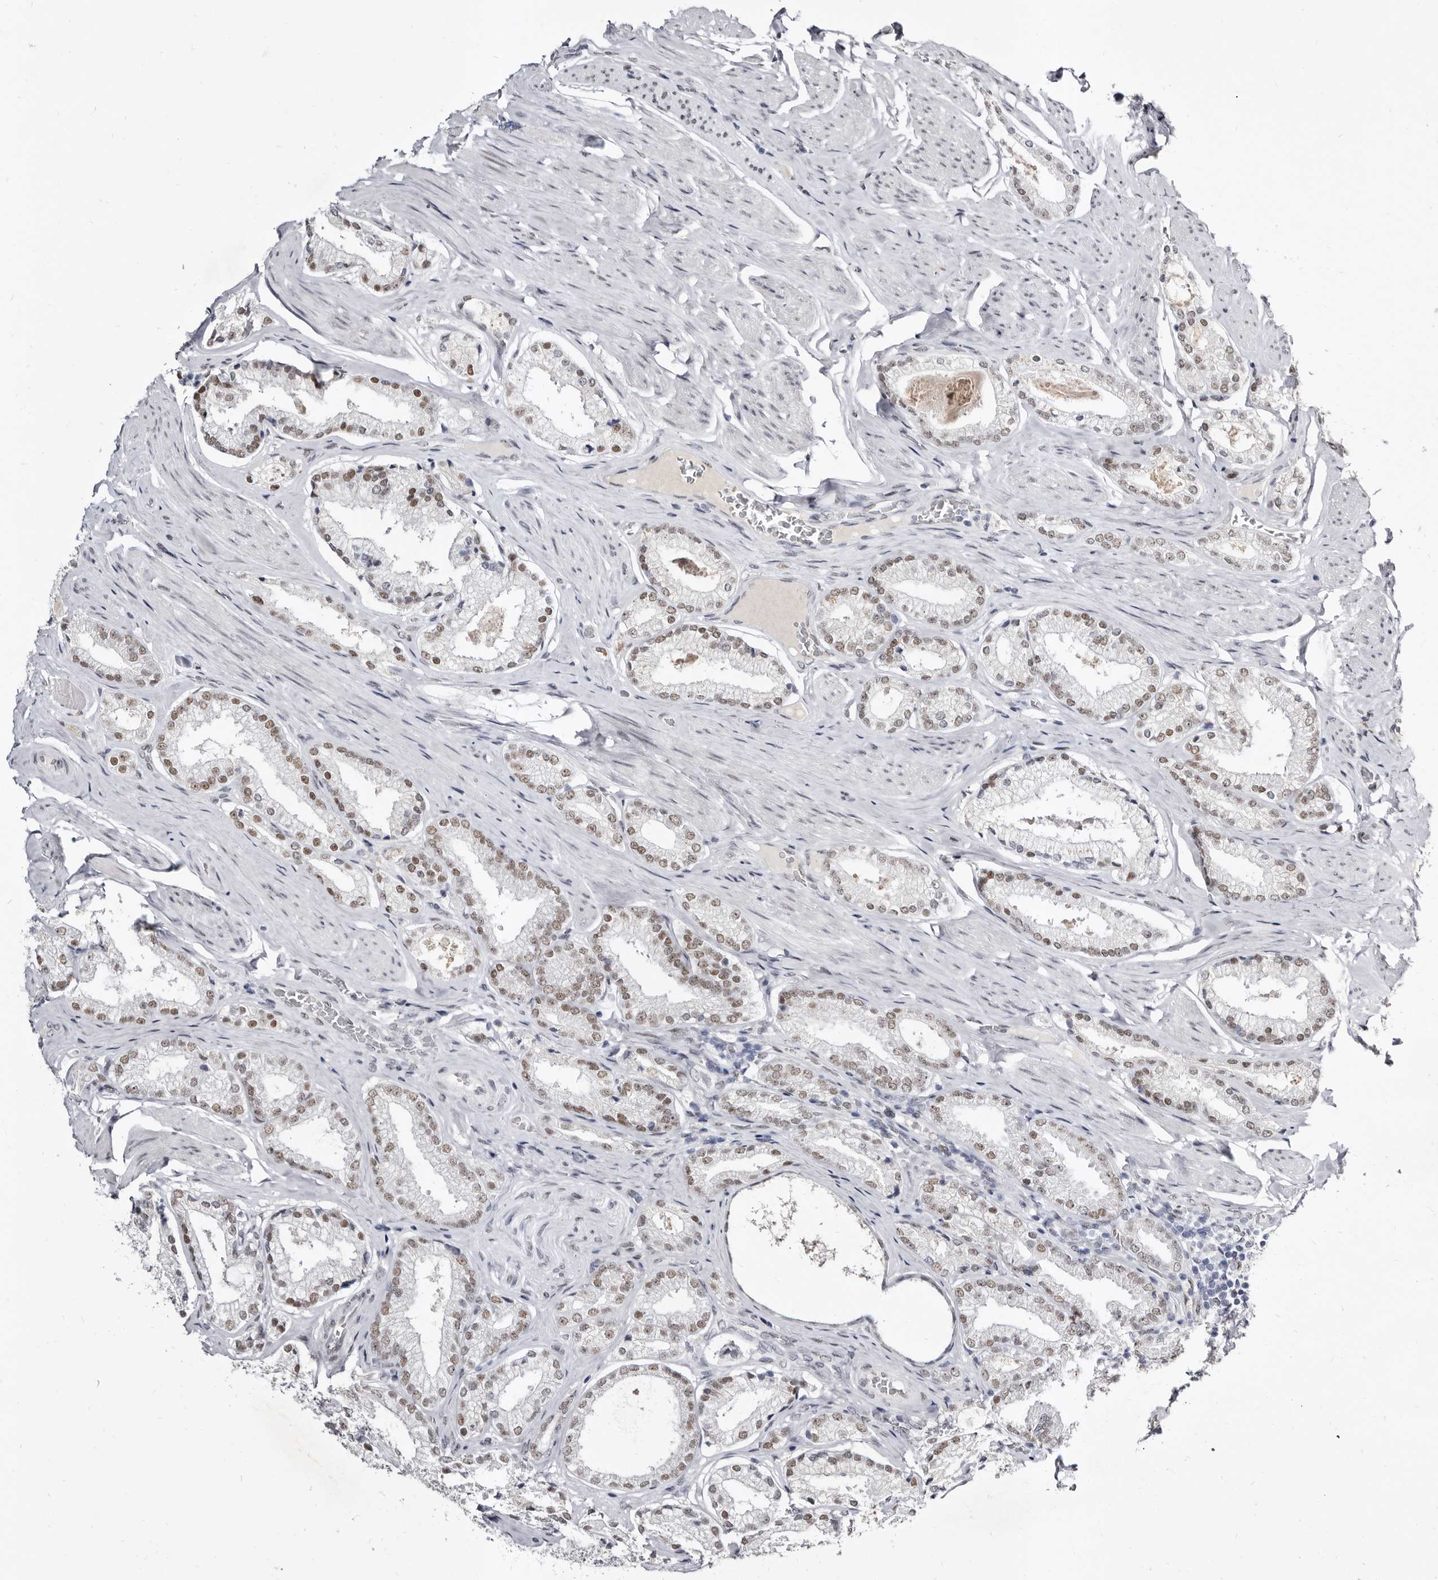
{"staining": {"intensity": "moderate", "quantity": "25%-75%", "location": "nuclear"}, "tissue": "prostate cancer", "cell_type": "Tumor cells", "image_type": "cancer", "snomed": [{"axis": "morphology", "description": "Adenocarcinoma, Low grade"}, {"axis": "topography", "description": "Prostate"}], "caption": "Immunohistochemistry (DAB (3,3'-diaminobenzidine)) staining of prostate cancer (low-grade adenocarcinoma) reveals moderate nuclear protein expression in approximately 25%-75% of tumor cells.", "gene": "ZNF326", "patient": {"sex": "male", "age": 71}}